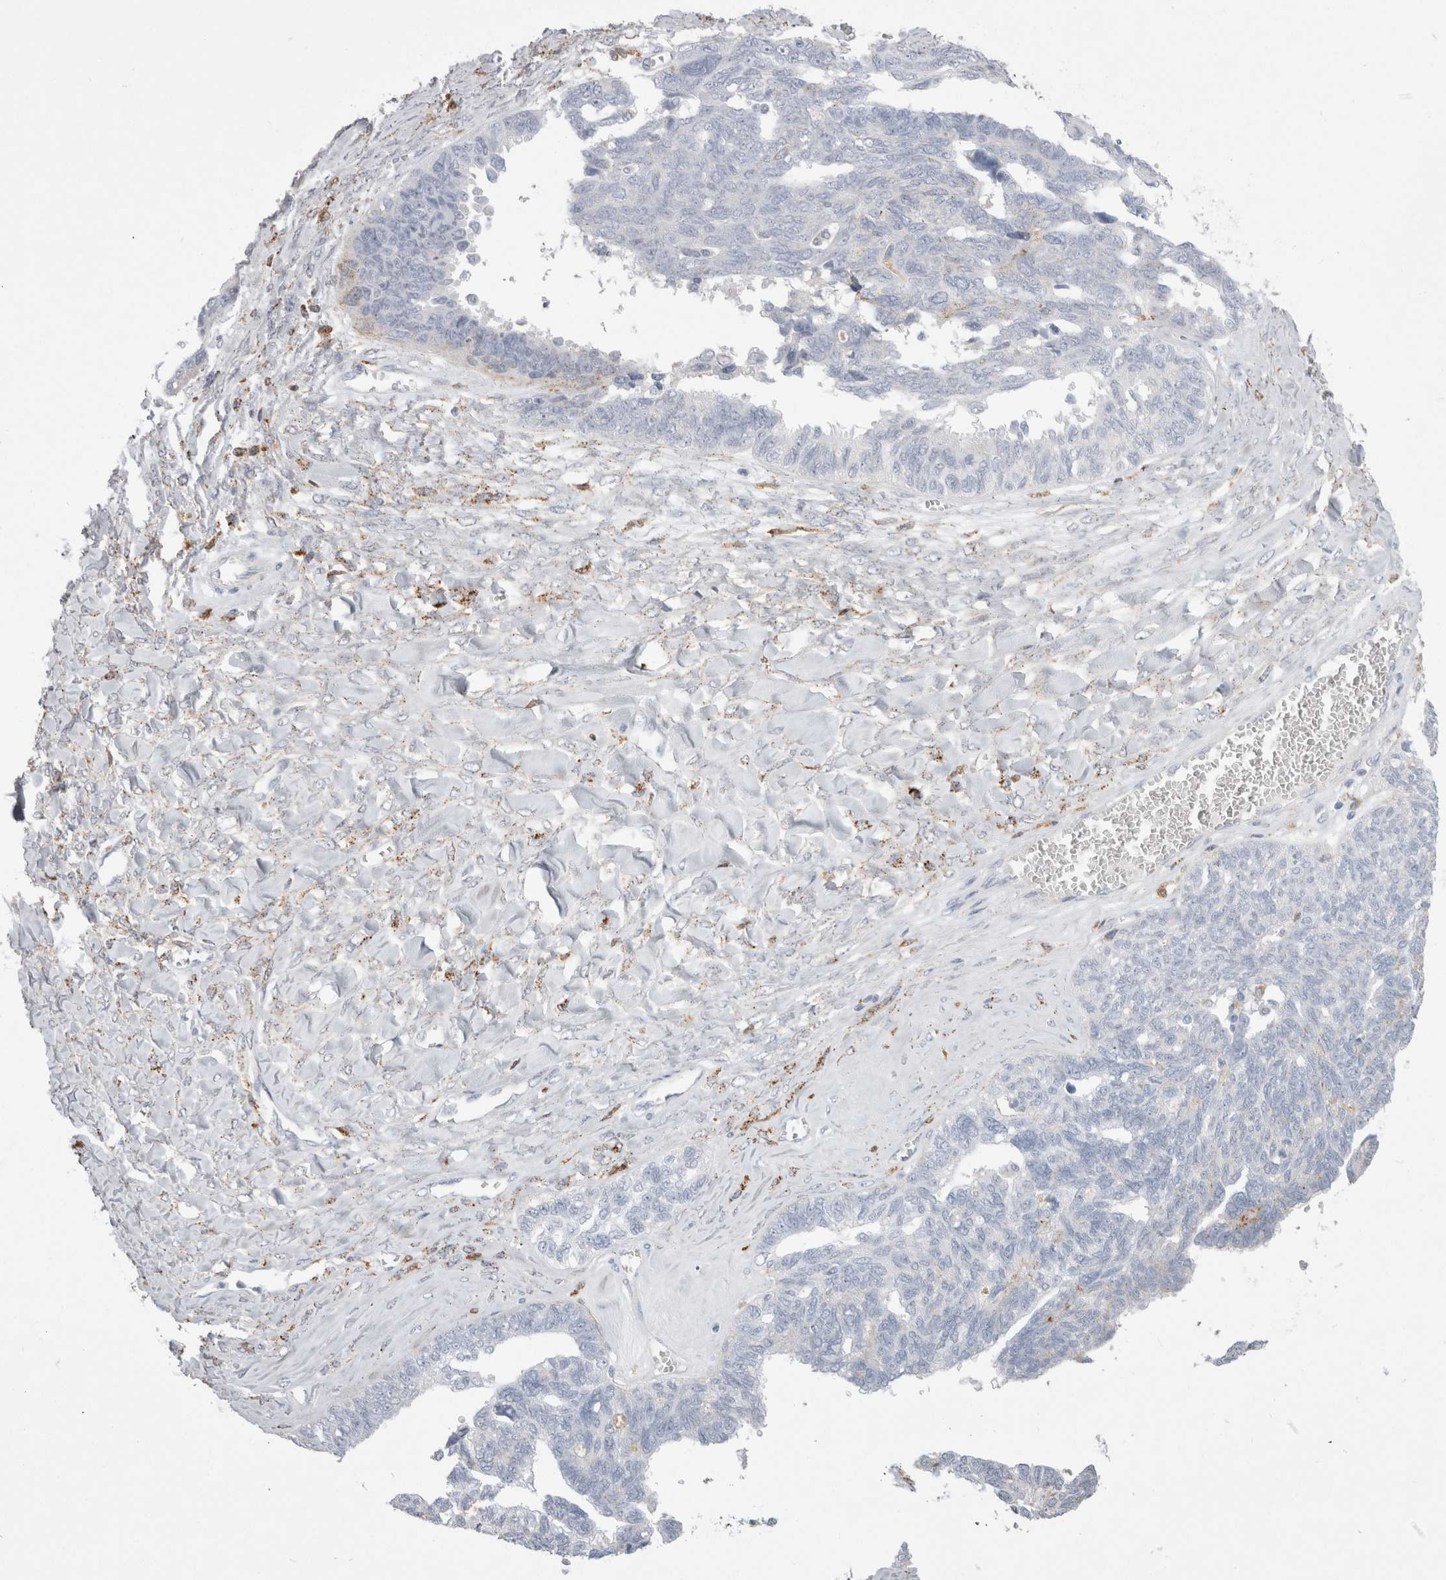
{"staining": {"intensity": "negative", "quantity": "none", "location": "none"}, "tissue": "ovarian cancer", "cell_type": "Tumor cells", "image_type": "cancer", "snomed": [{"axis": "morphology", "description": "Cystadenocarcinoma, serous, NOS"}, {"axis": "topography", "description": "Ovary"}], "caption": "Protein analysis of ovarian cancer (serous cystadenocarcinoma) shows no significant positivity in tumor cells. (Brightfield microscopy of DAB (3,3'-diaminobenzidine) IHC at high magnification).", "gene": "EPDR1", "patient": {"sex": "female", "age": 79}}